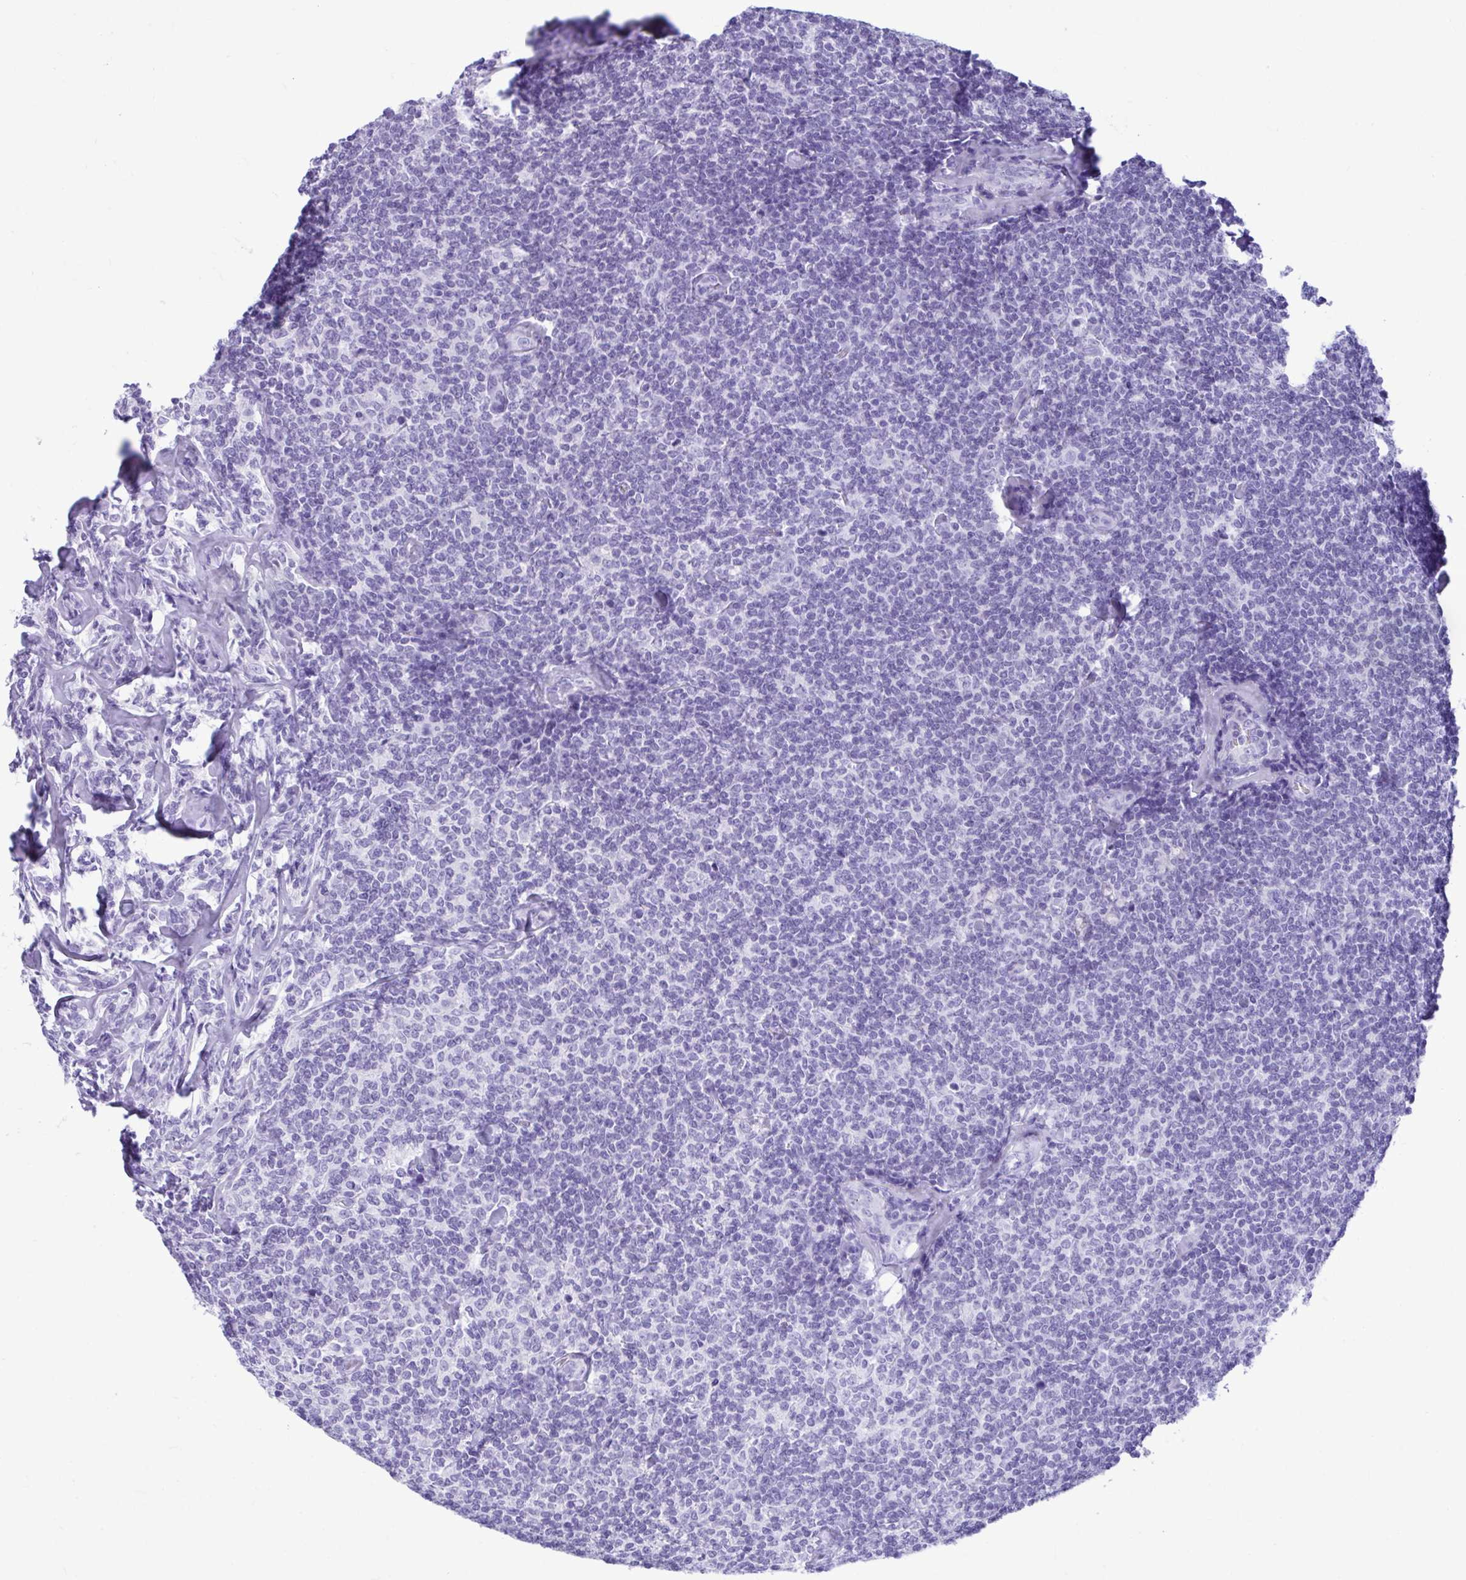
{"staining": {"intensity": "negative", "quantity": "none", "location": "none"}, "tissue": "lymphoma", "cell_type": "Tumor cells", "image_type": "cancer", "snomed": [{"axis": "morphology", "description": "Malignant lymphoma, non-Hodgkin's type, Low grade"}, {"axis": "topography", "description": "Lymph node"}], "caption": "Micrograph shows no significant protein expression in tumor cells of lymphoma.", "gene": "SMIM9", "patient": {"sex": "female", "age": 56}}